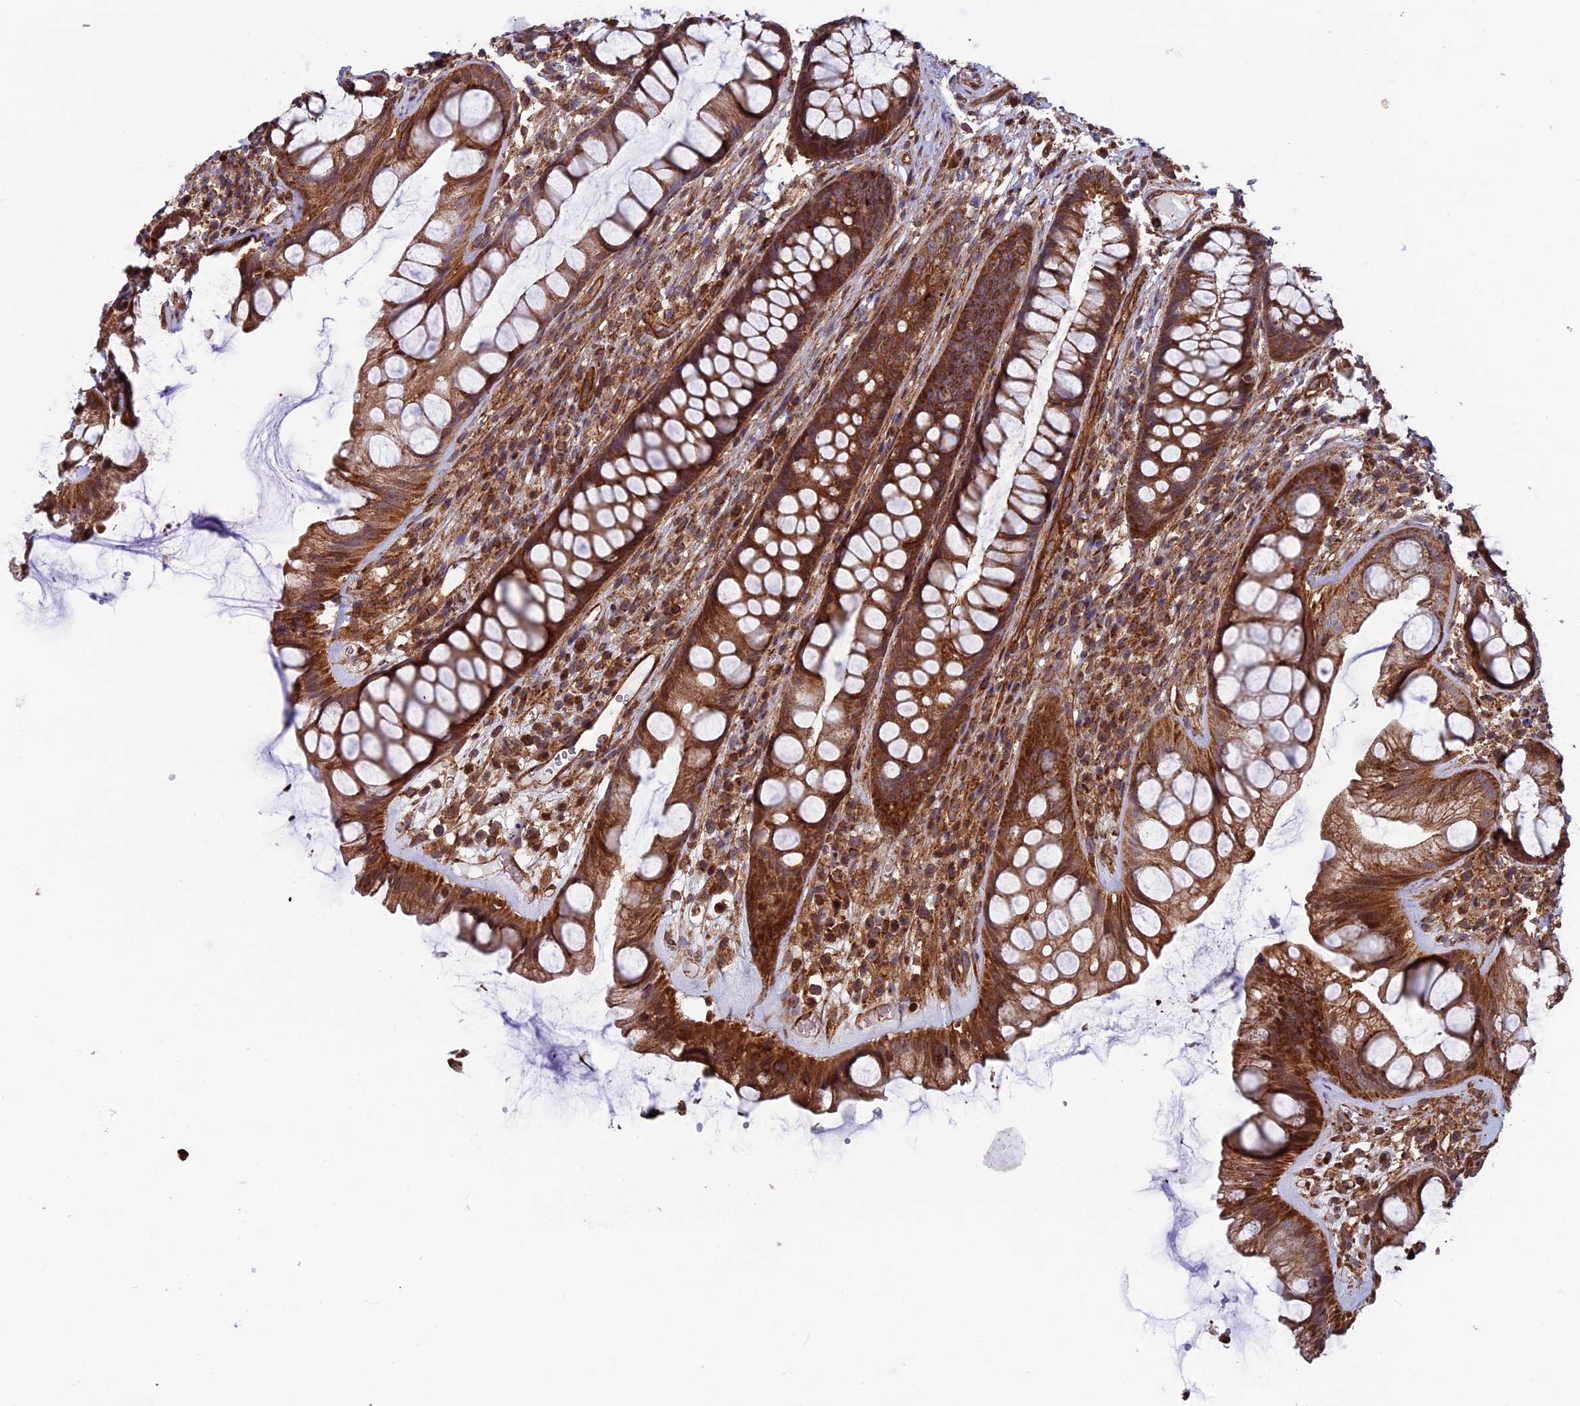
{"staining": {"intensity": "moderate", "quantity": ">75%", "location": "cytoplasmic/membranous"}, "tissue": "rectum", "cell_type": "Glandular cells", "image_type": "normal", "snomed": [{"axis": "morphology", "description": "Normal tissue, NOS"}, {"axis": "topography", "description": "Rectum"}], "caption": "Brown immunohistochemical staining in benign rectum shows moderate cytoplasmic/membranous expression in about >75% of glandular cells.", "gene": "CCDC8", "patient": {"sex": "male", "age": 74}}